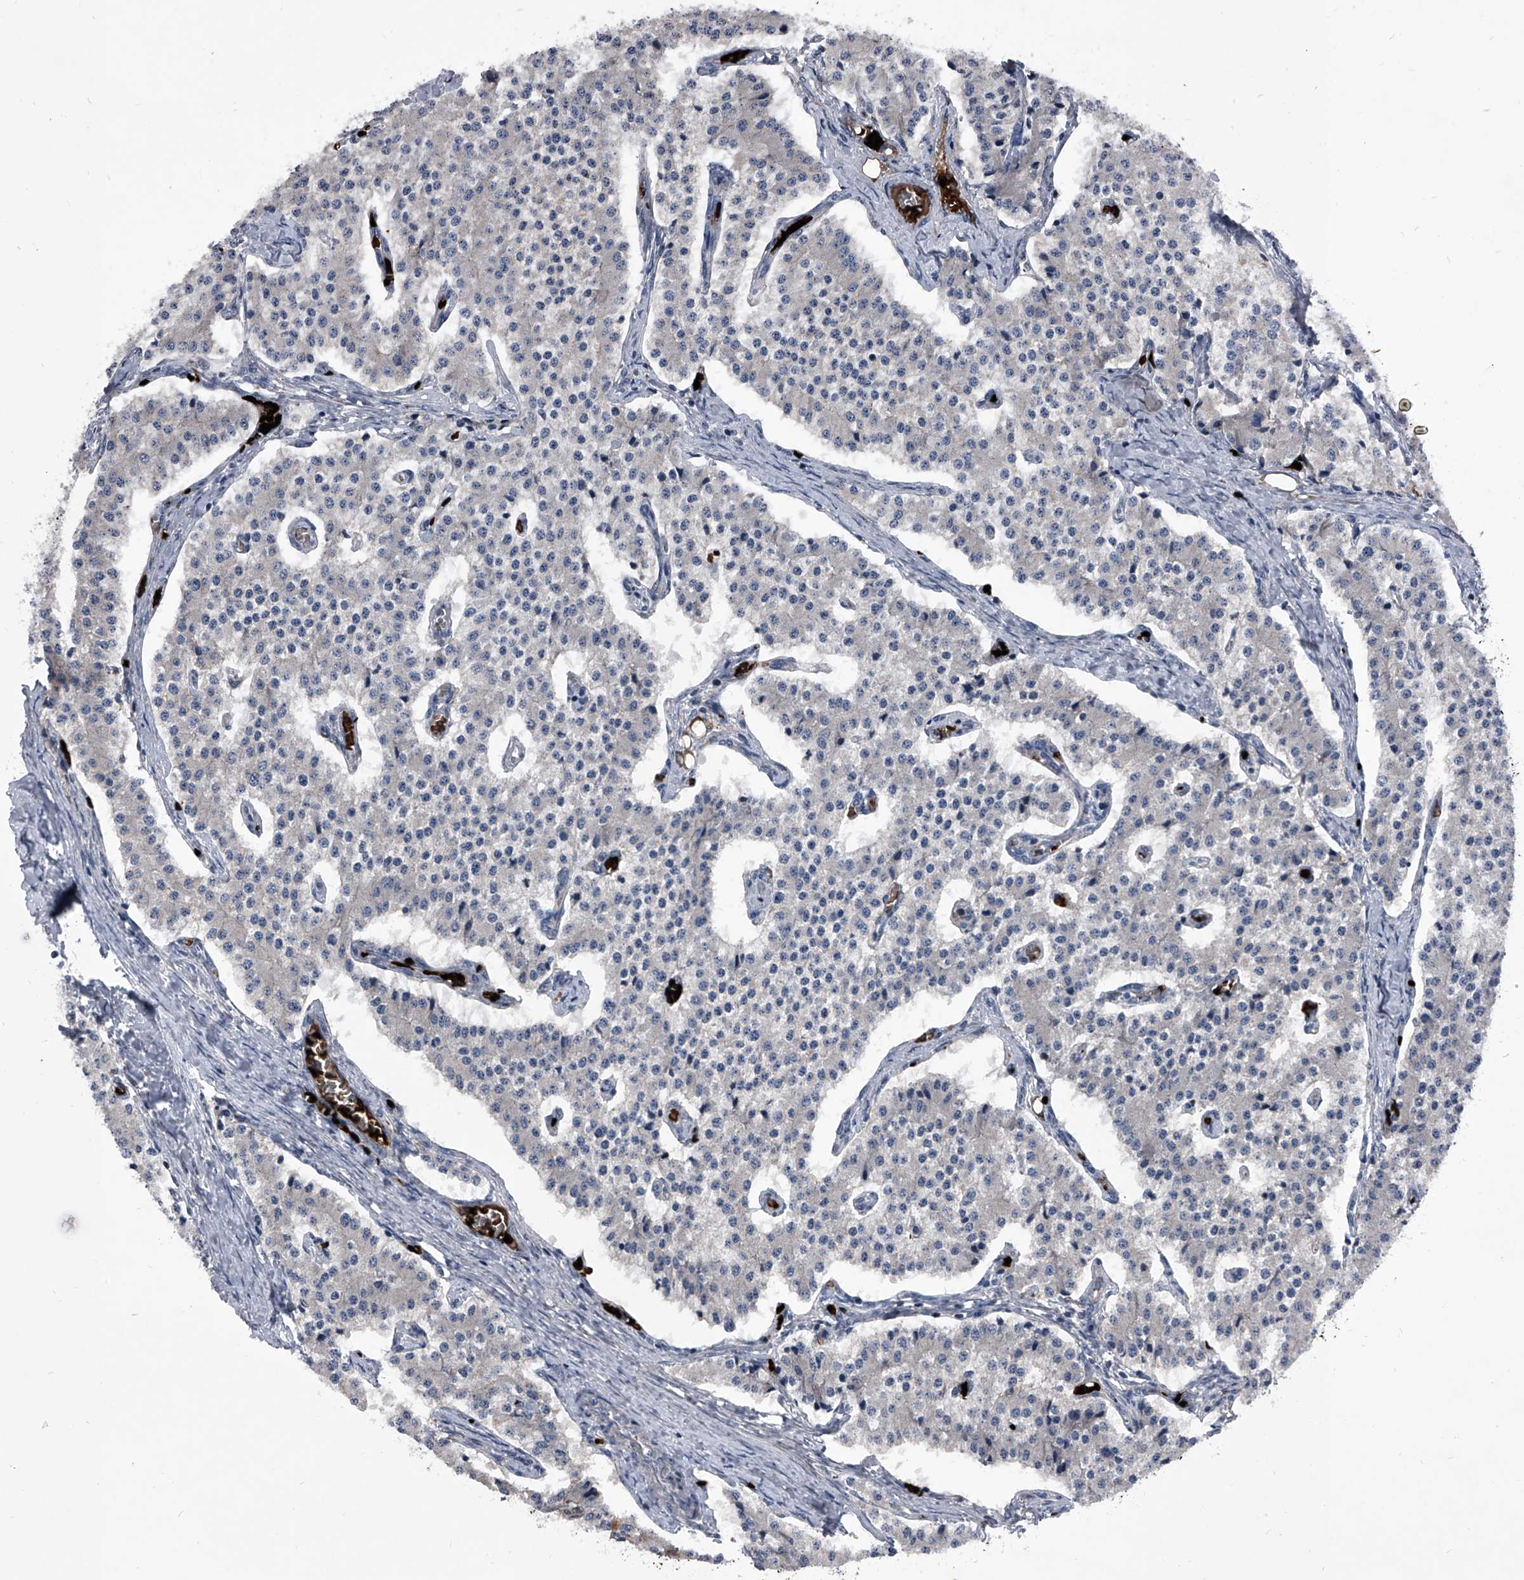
{"staining": {"intensity": "negative", "quantity": "none", "location": "none"}, "tissue": "carcinoid", "cell_type": "Tumor cells", "image_type": "cancer", "snomed": [{"axis": "morphology", "description": "Carcinoid, malignant, NOS"}, {"axis": "topography", "description": "Colon"}], "caption": "This micrograph is of carcinoid (malignant) stained with IHC to label a protein in brown with the nuclei are counter-stained blue. There is no staining in tumor cells. (IHC, brightfield microscopy, high magnification).", "gene": "CEP85L", "patient": {"sex": "female", "age": 52}}